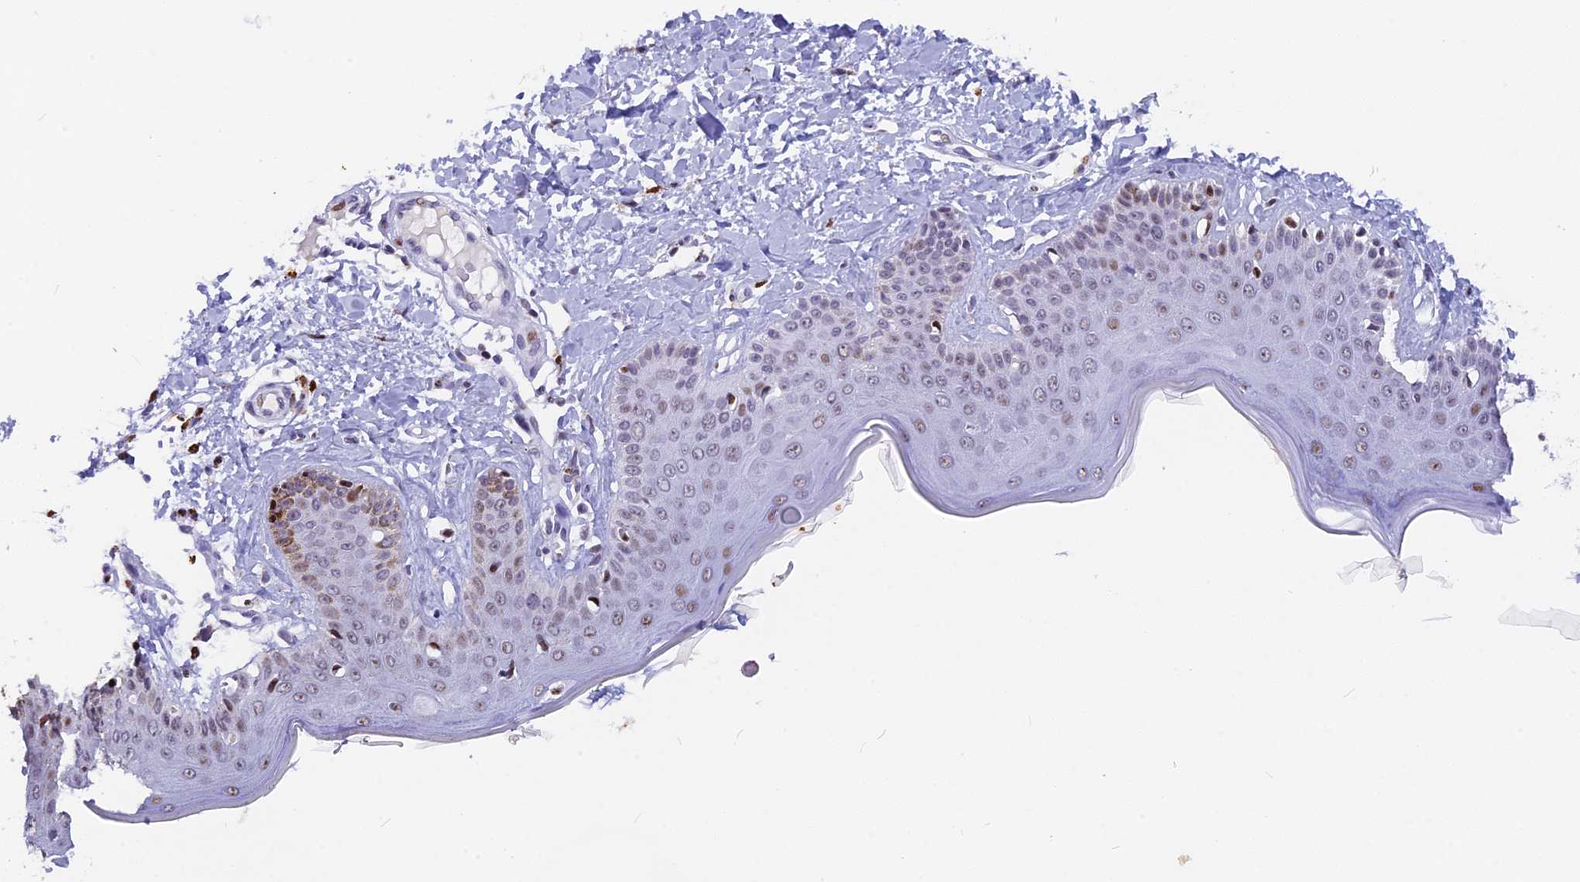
{"staining": {"intensity": "moderate", "quantity": ">75%", "location": "nuclear"}, "tissue": "skin", "cell_type": "Fibroblasts", "image_type": "normal", "snomed": [{"axis": "morphology", "description": "Normal tissue, NOS"}, {"axis": "topography", "description": "Skin"}], "caption": "Unremarkable skin demonstrates moderate nuclear positivity in approximately >75% of fibroblasts (Brightfield microscopy of DAB IHC at high magnification)..", "gene": "NSA2", "patient": {"sex": "male", "age": 52}}